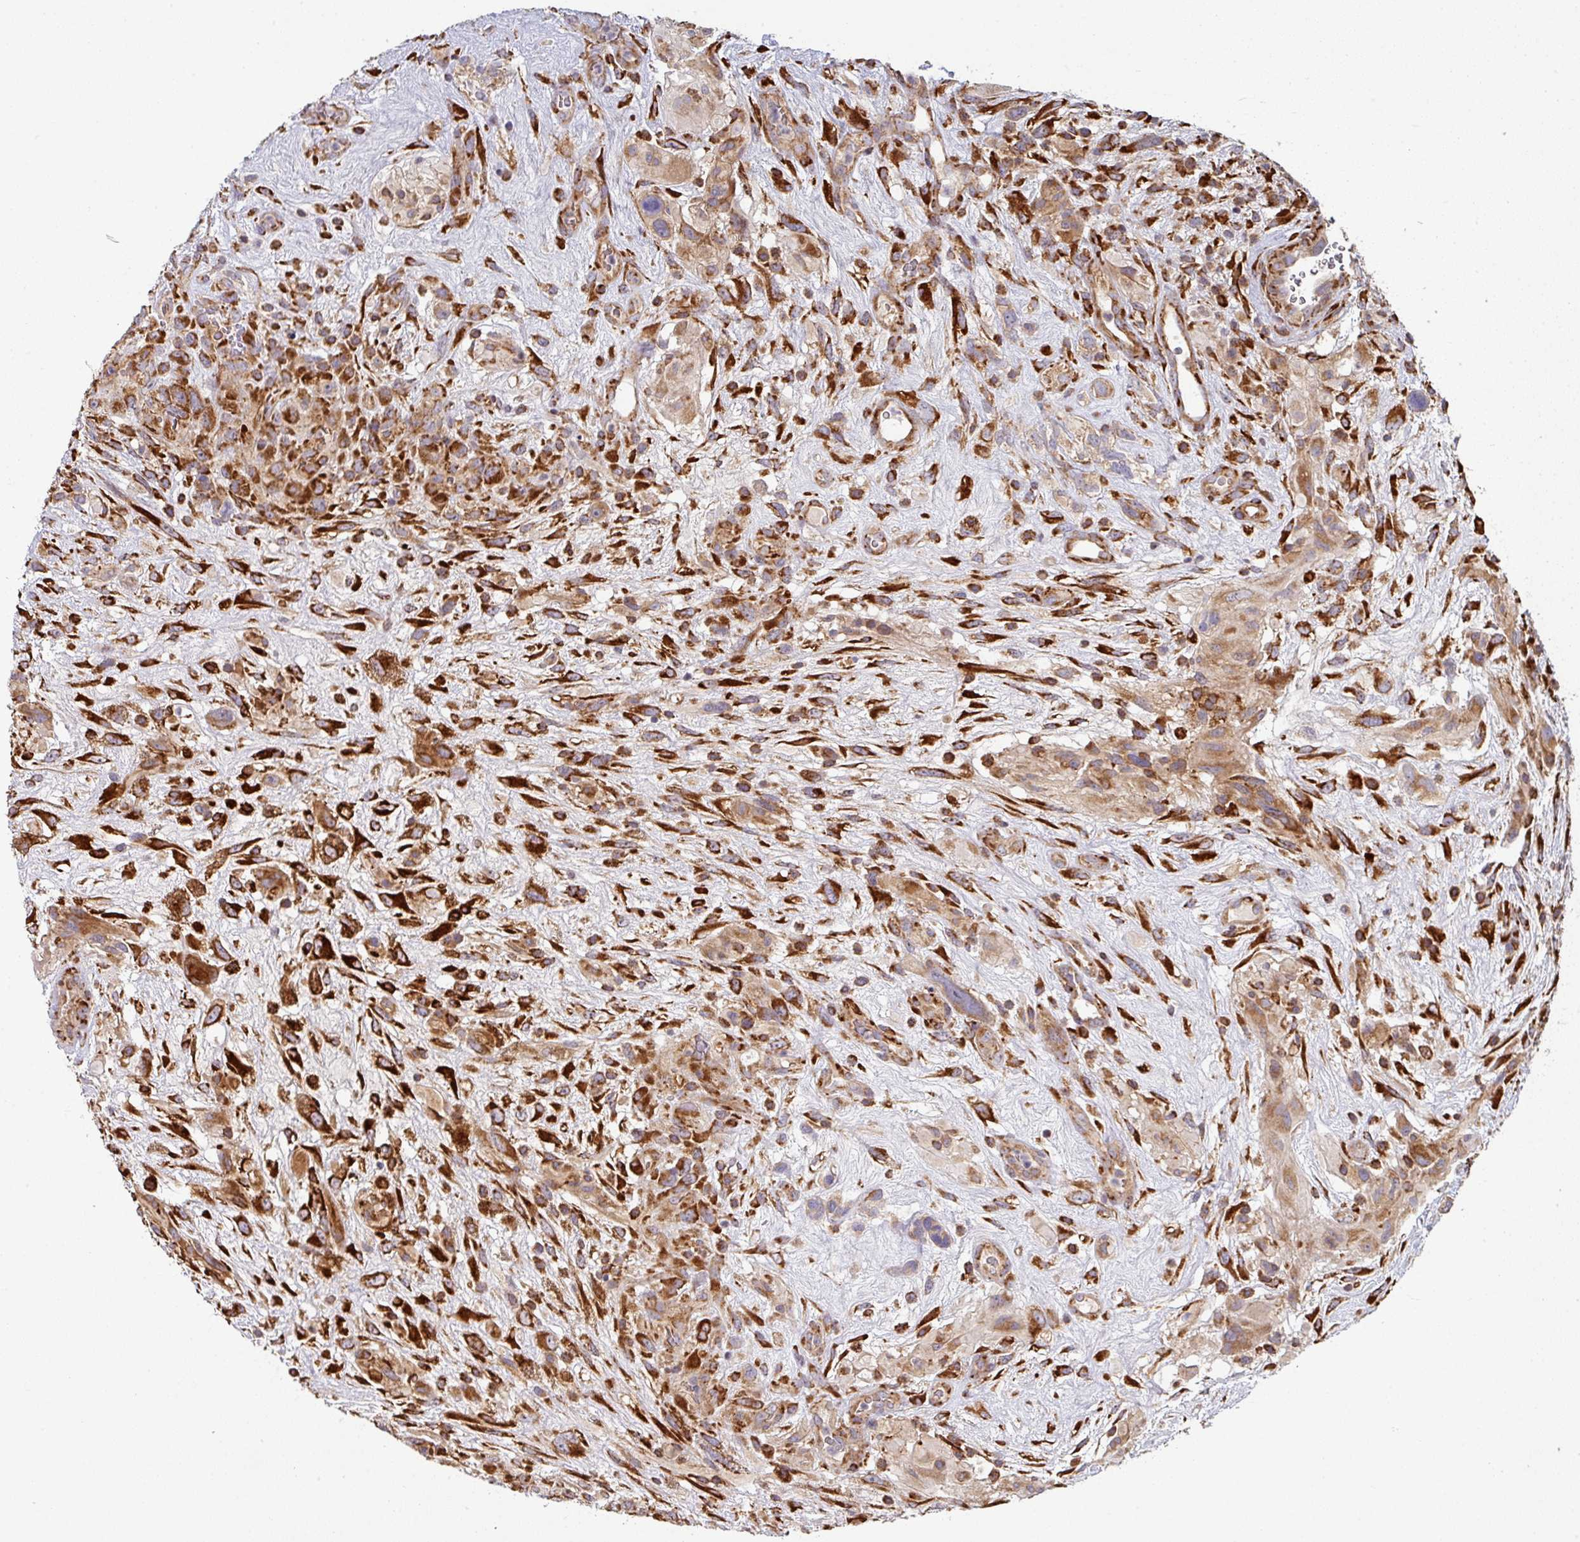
{"staining": {"intensity": "strong", "quantity": ">75%", "location": "cytoplasmic/membranous"}, "tissue": "glioma", "cell_type": "Tumor cells", "image_type": "cancer", "snomed": [{"axis": "morphology", "description": "Glioma, malignant, High grade"}, {"axis": "topography", "description": "Brain"}], "caption": "Immunohistochemistry staining of glioma, which displays high levels of strong cytoplasmic/membranous expression in approximately >75% of tumor cells indicating strong cytoplasmic/membranous protein positivity. The staining was performed using DAB (brown) for protein detection and nuclei were counterstained in hematoxylin (blue).", "gene": "ZNF268", "patient": {"sex": "male", "age": 61}}